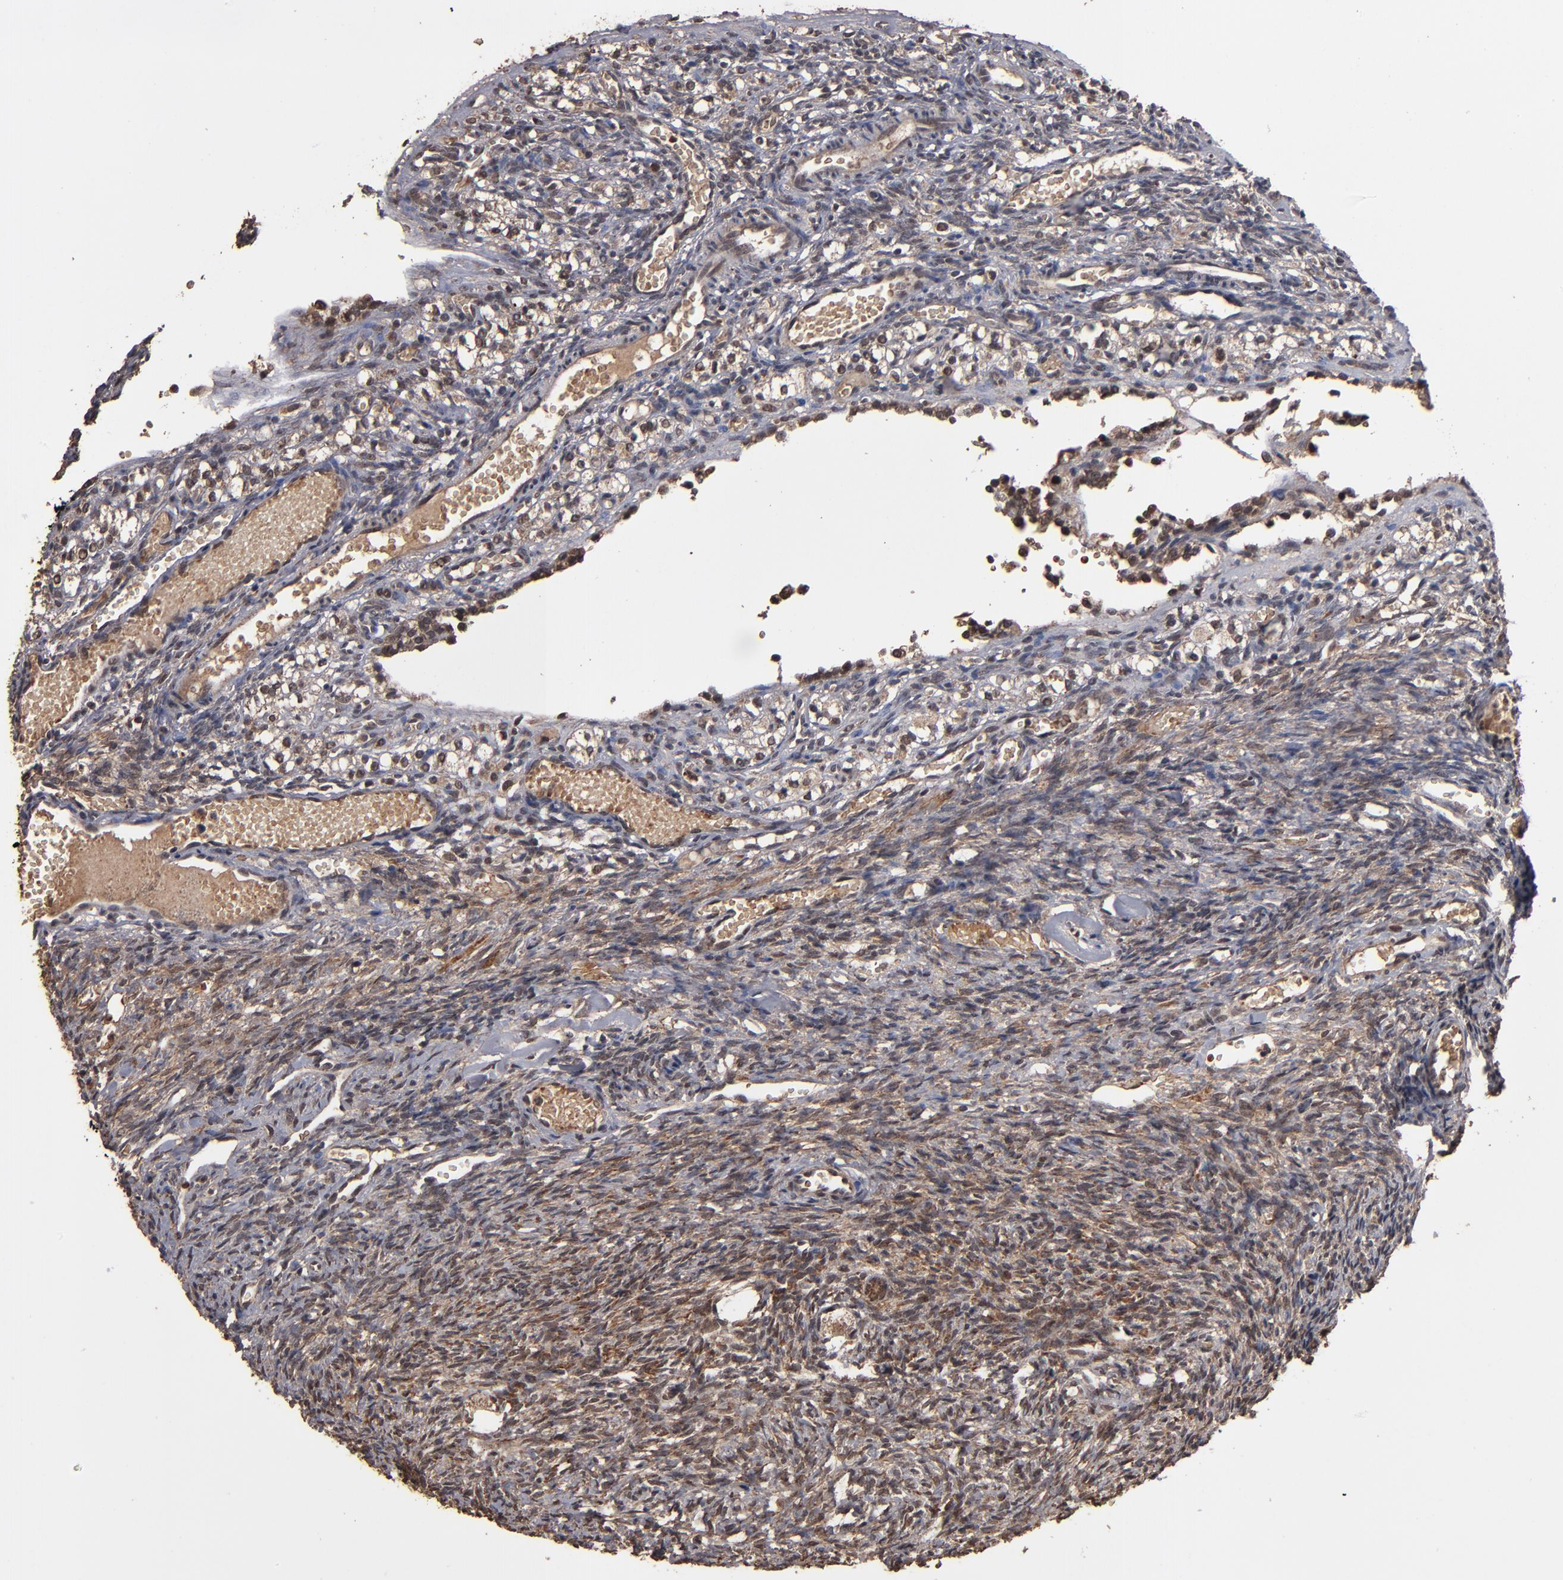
{"staining": {"intensity": "moderate", "quantity": "25%-75%", "location": "cytoplasmic/membranous"}, "tissue": "ovary", "cell_type": "Follicle cells", "image_type": "normal", "snomed": [{"axis": "morphology", "description": "Normal tissue, NOS"}, {"axis": "topography", "description": "Ovary"}], "caption": "High-power microscopy captured an immunohistochemistry image of unremarkable ovary, revealing moderate cytoplasmic/membranous staining in about 25%-75% of follicle cells. (DAB (3,3'-diaminobenzidine) IHC, brown staining for protein, blue staining for nuclei).", "gene": "NXF2B", "patient": {"sex": "female", "age": 35}}